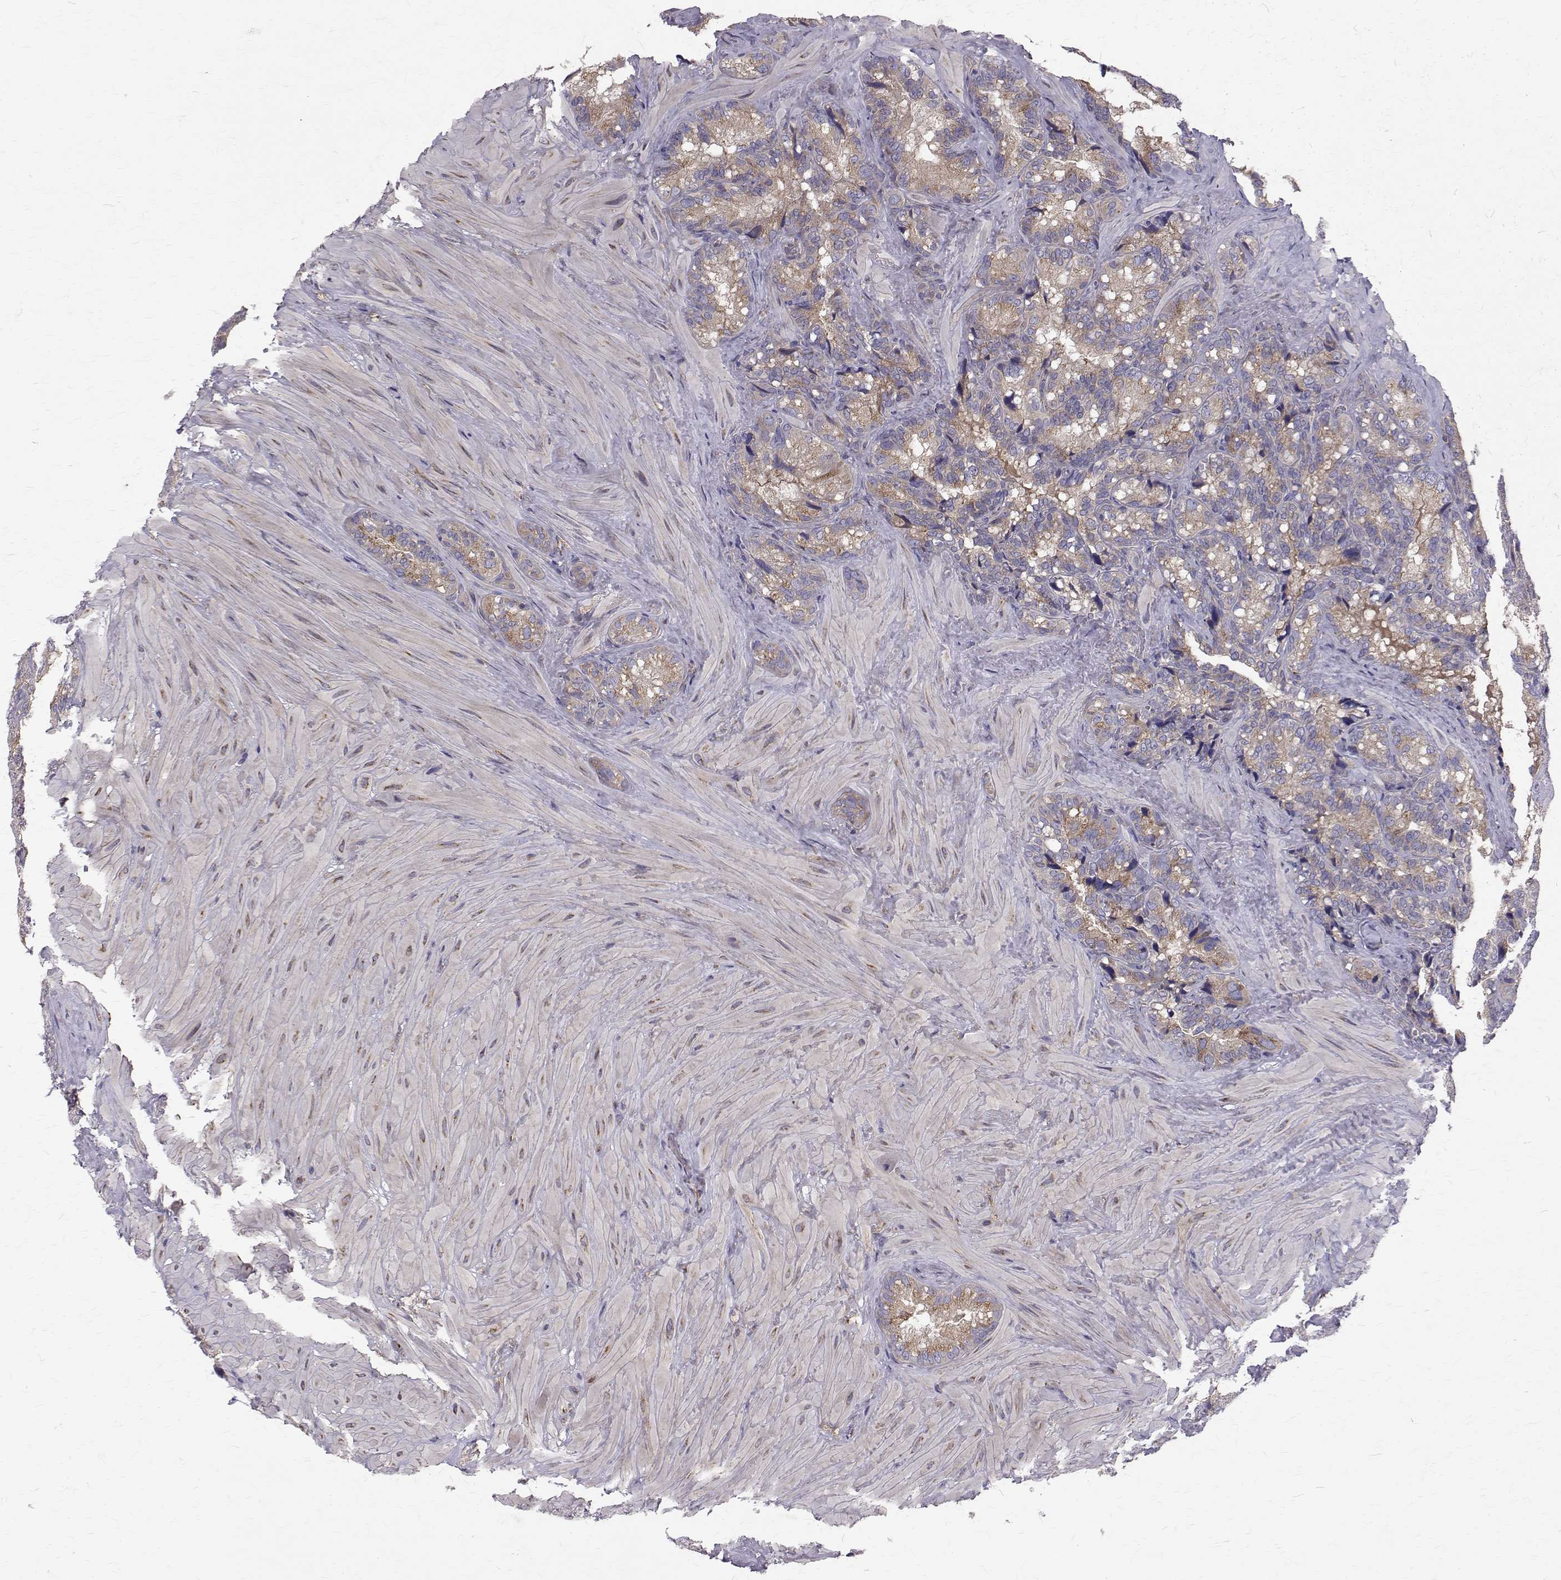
{"staining": {"intensity": "weak", "quantity": "25%-75%", "location": "cytoplasmic/membranous"}, "tissue": "seminal vesicle", "cell_type": "Glandular cells", "image_type": "normal", "snomed": [{"axis": "morphology", "description": "Normal tissue, NOS"}, {"axis": "topography", "description": "Seminal veicle"}], "caption": "Approximately 25%-75% of glandular cells in normal human seminal vesicle demonstrate weak cytoplasmic/membranous protein positivity as visualized by brown immunohistochemical staining.", "gene": "ARFGAP1", "patient": {"sex": "male", "age": 60}}